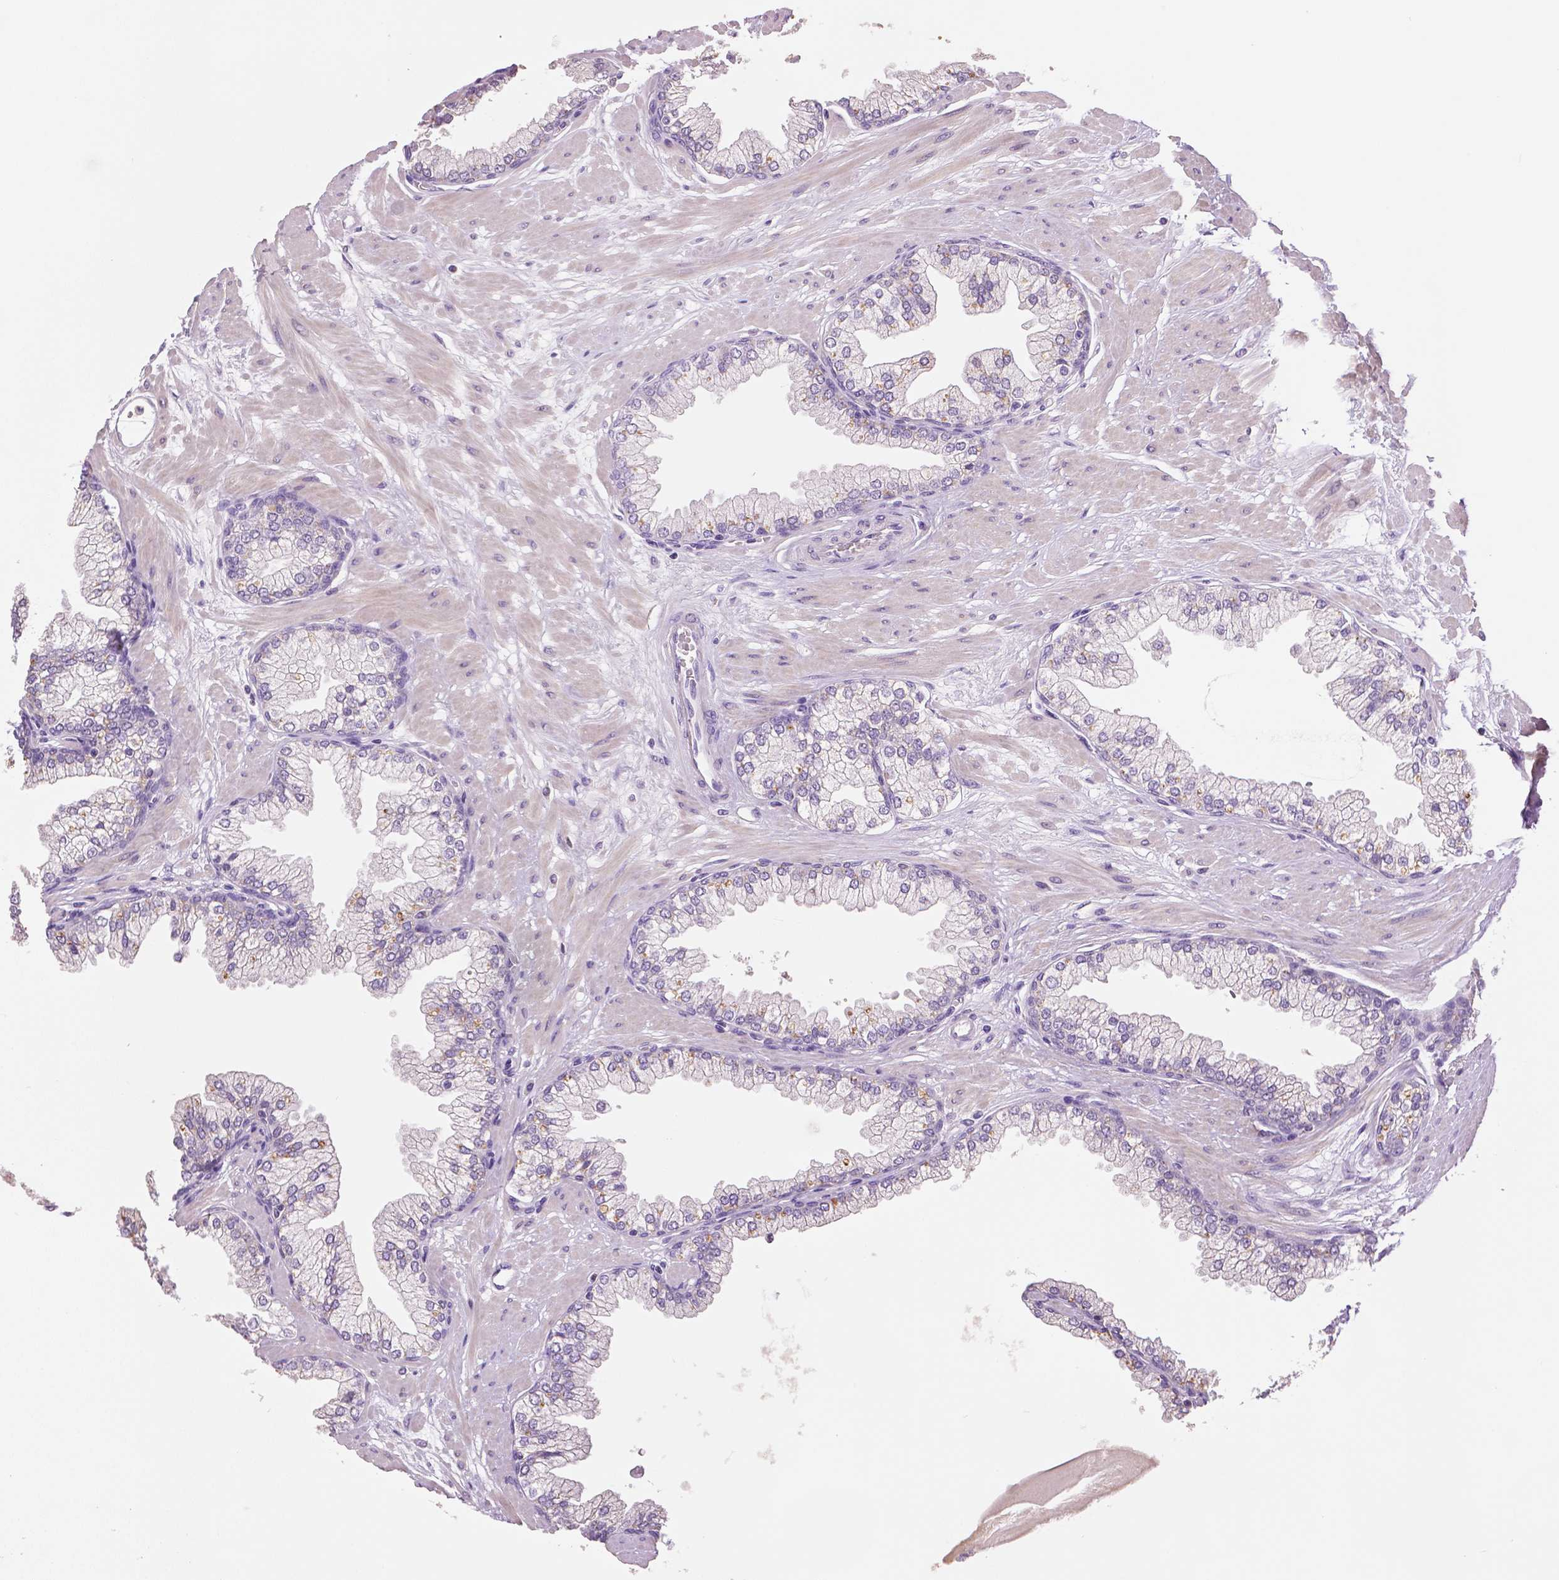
{"staining": {"intensity": "negative", "quantity": "none", "location": "none"}, "tissue": "prostate", "cell_type": "Glandular cells", "image_type": "normal", "snomed": [{"axis": "morphology", "description": "Normal tissue, NOS"}, {"axis": "topography", "description": "Prostate"}, {"axis": "topography", "description": "Peripheral nerve tissue"}], "caption": "A high-resolution micrograph shows immunohistochemistry (IHC) staining of benign prostate, which reveals no significant positivity in glandular cells.", "gene": "DNAH12", "patient": {"sex": "male", "age": 61}}